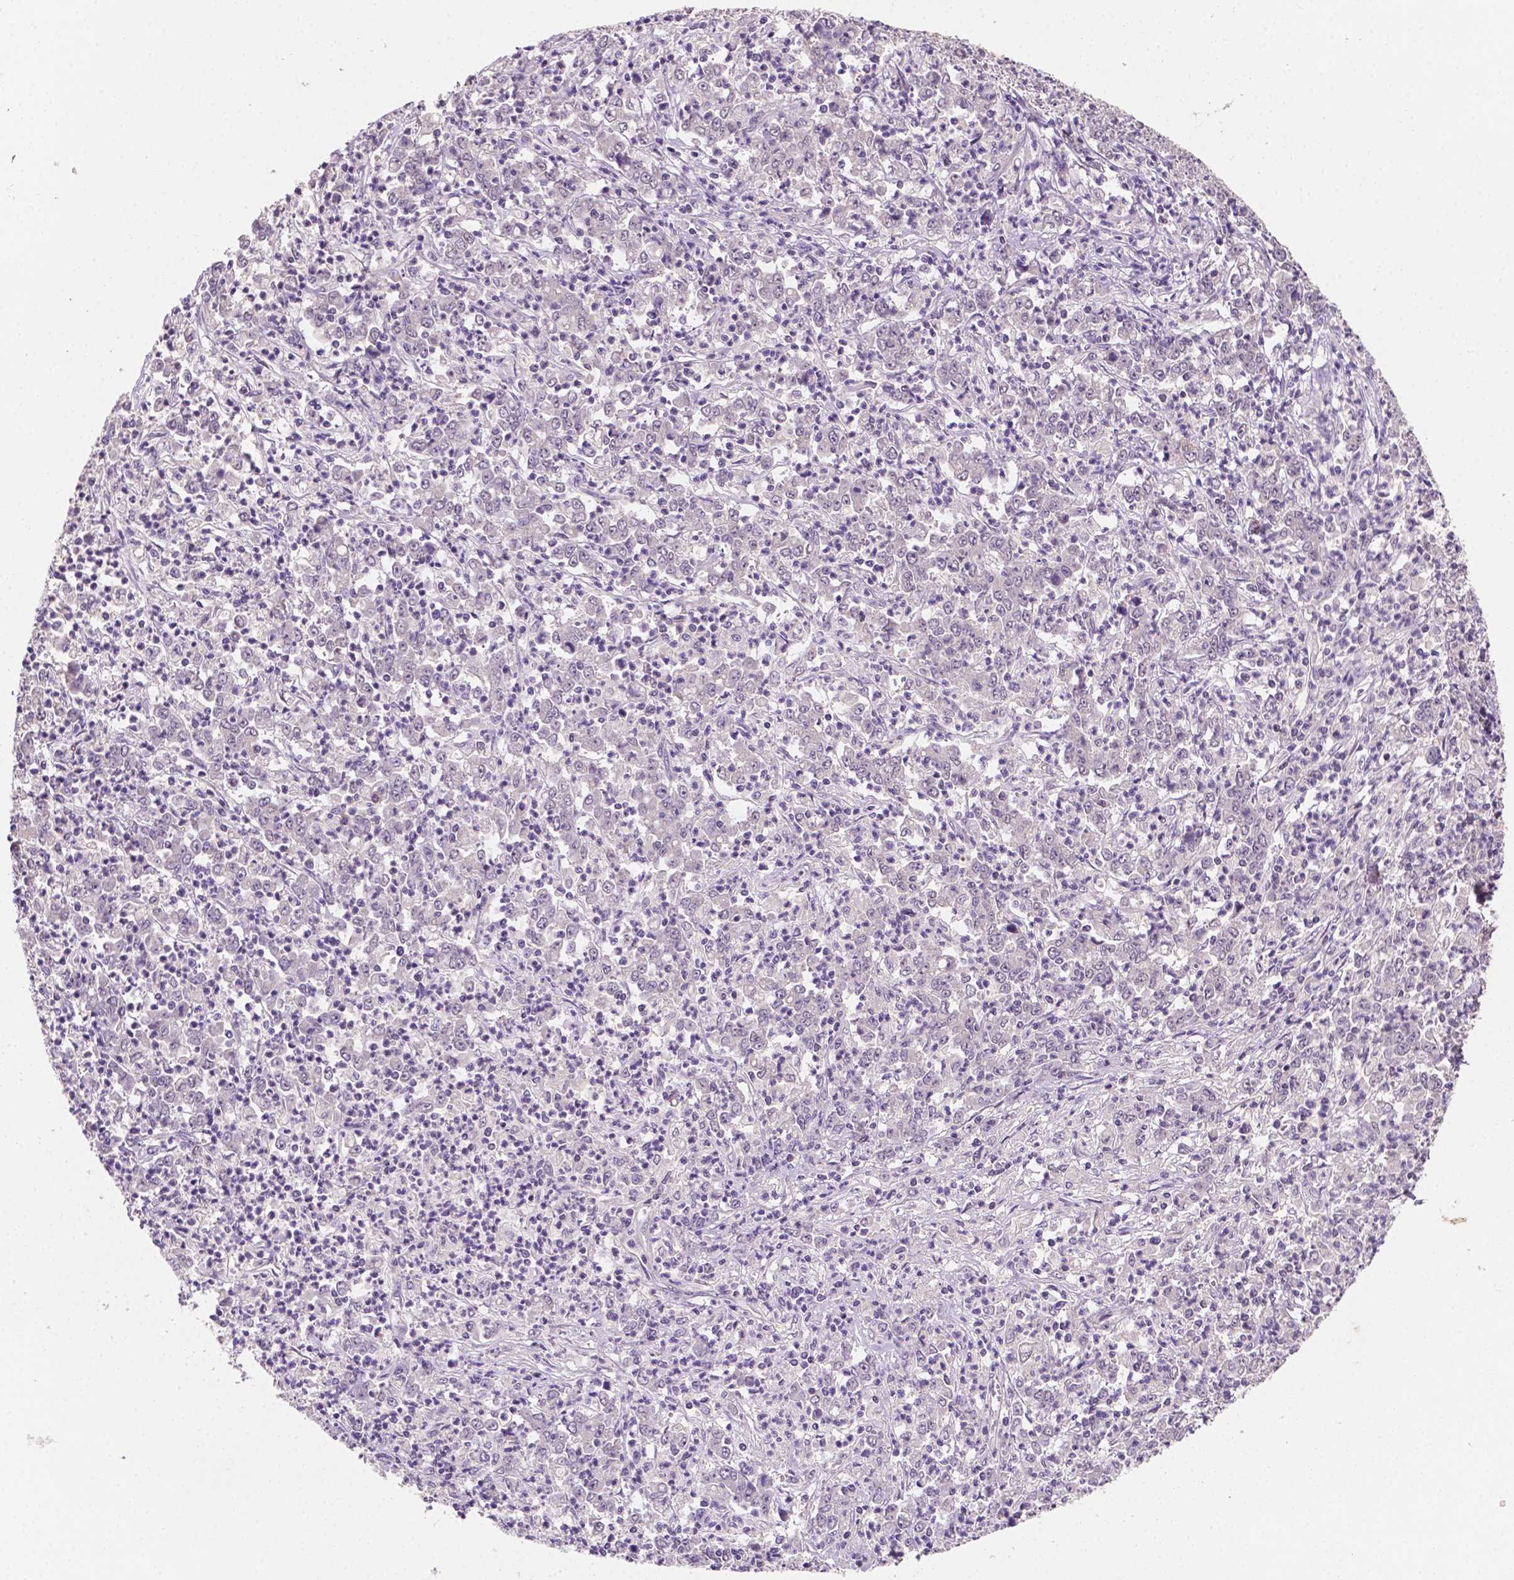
{"staining": {"intensity": "negative", "quantity": "none", "location": "none"}, "tissue": "stomach cancer", "cell_type": "Tumor cells", "image_type": "cancer", "snomed": [{"axis": "morphology", "description": "Adenocarcinoma, NOS"}, {"axis": "topography", "description": "Stomach, lower"}], "caption": "Immunohistochemistry (IHC) image of neoplastic tissue: human stomach cancer (adenocarcinoma) stained with DAB reveals no significant protein positivity in tumor cells.", "gene": "MROH6", "patient": {"sex": "female", "age": 71}}